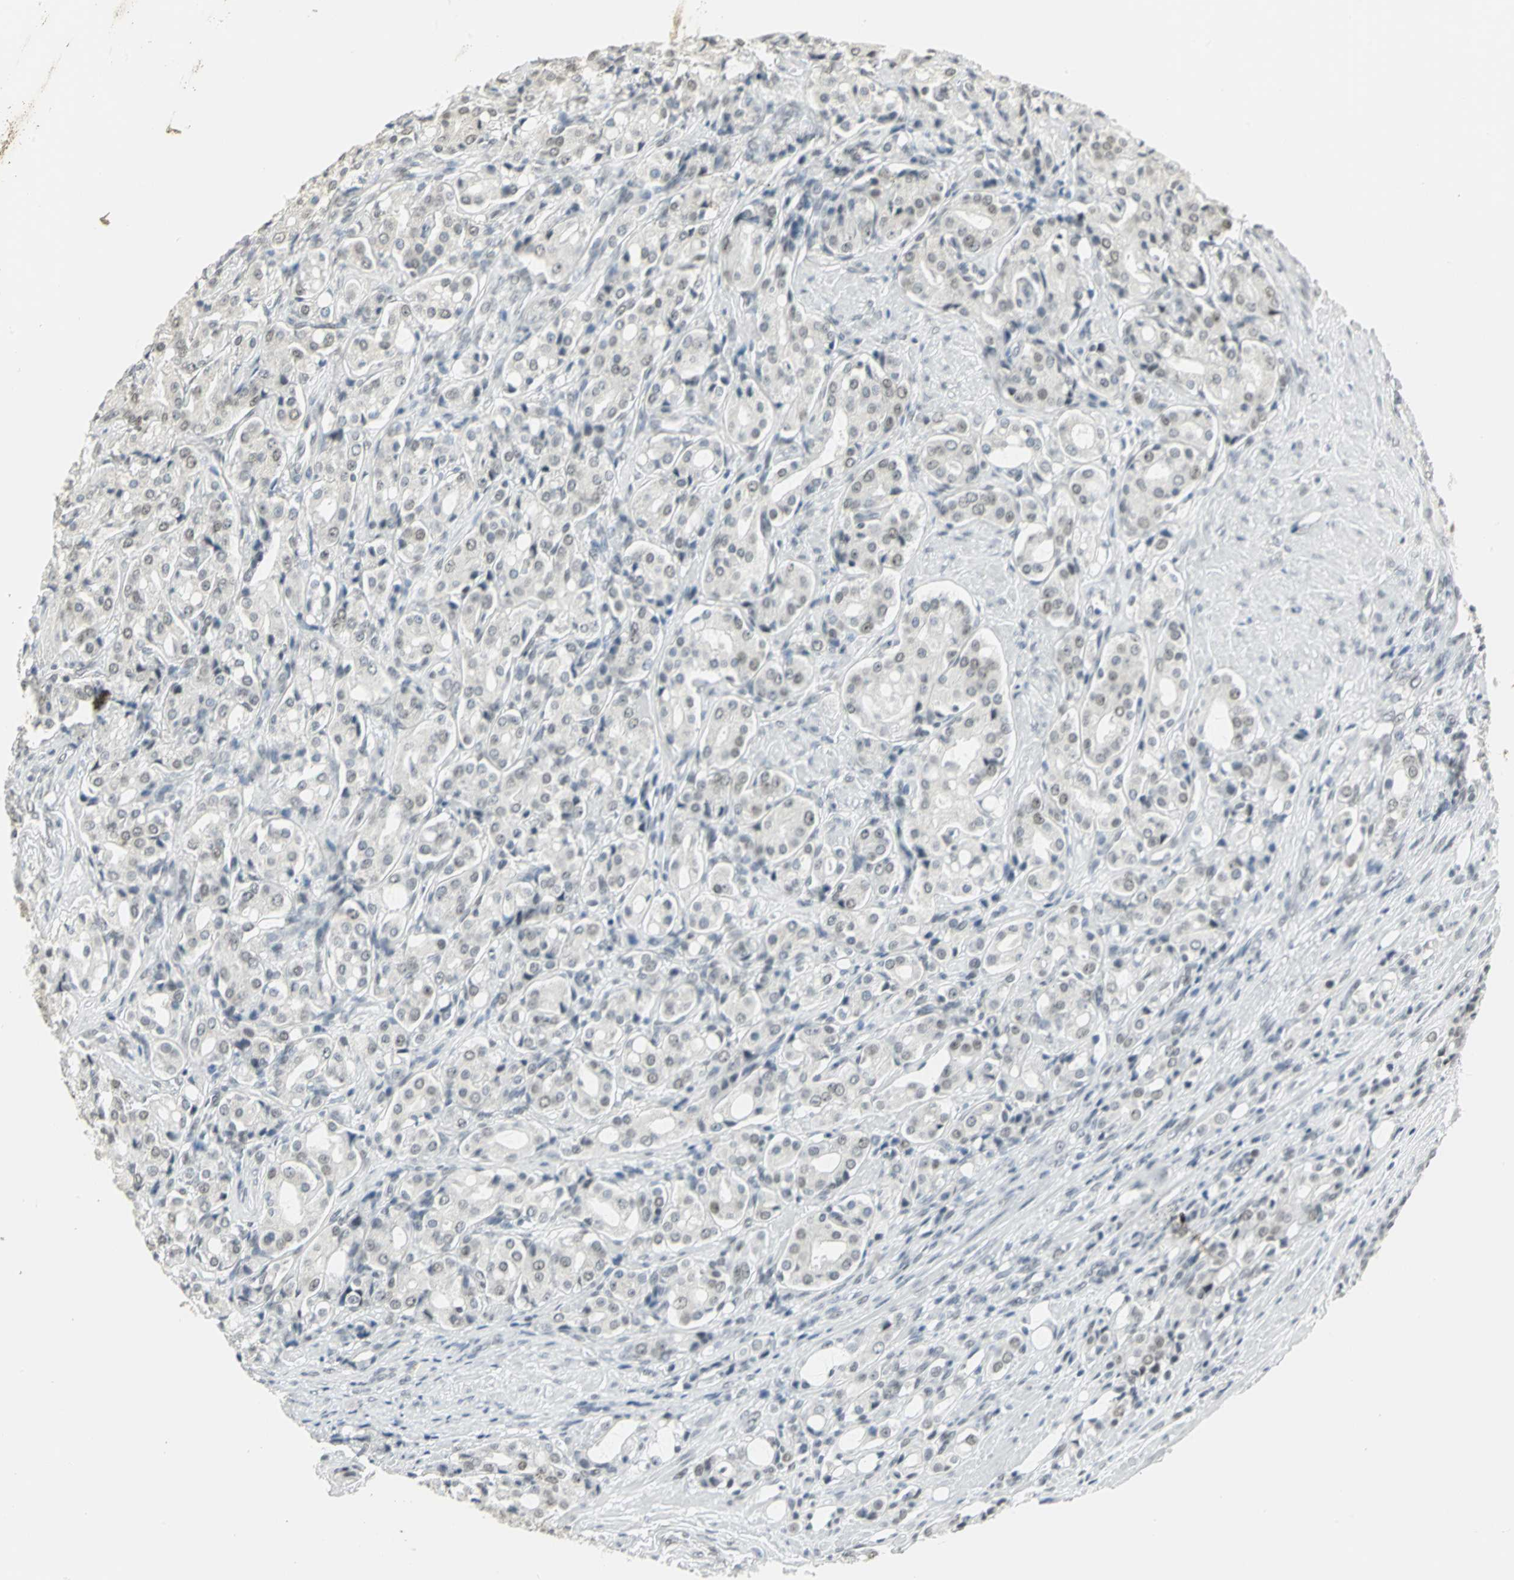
{"staining": {"intensity": "negative", "quantity": "none", "location": "none"}, "tissue": "prostate cancer", "cell_type": "Tumor cells", "image_type": "cancer", "snomed": [{"axis": "morphology", "description": "Adenocarcinoma, High grade"}, {"axis": "topography", "description": "Prostate"}], "caption": "High power microscopy photomicrograph of an IHC micrograph of high-grade adenocarcinoma (prostate), revealing no significant expression in tumor cells. (DAB (3,3'-diaminobenzidine) immunohistochemistry (IHC) visualized using brightfield microscopy, high magnification).", "gene": "CBX3", "patient": {"sex": "male", "age": 72}}